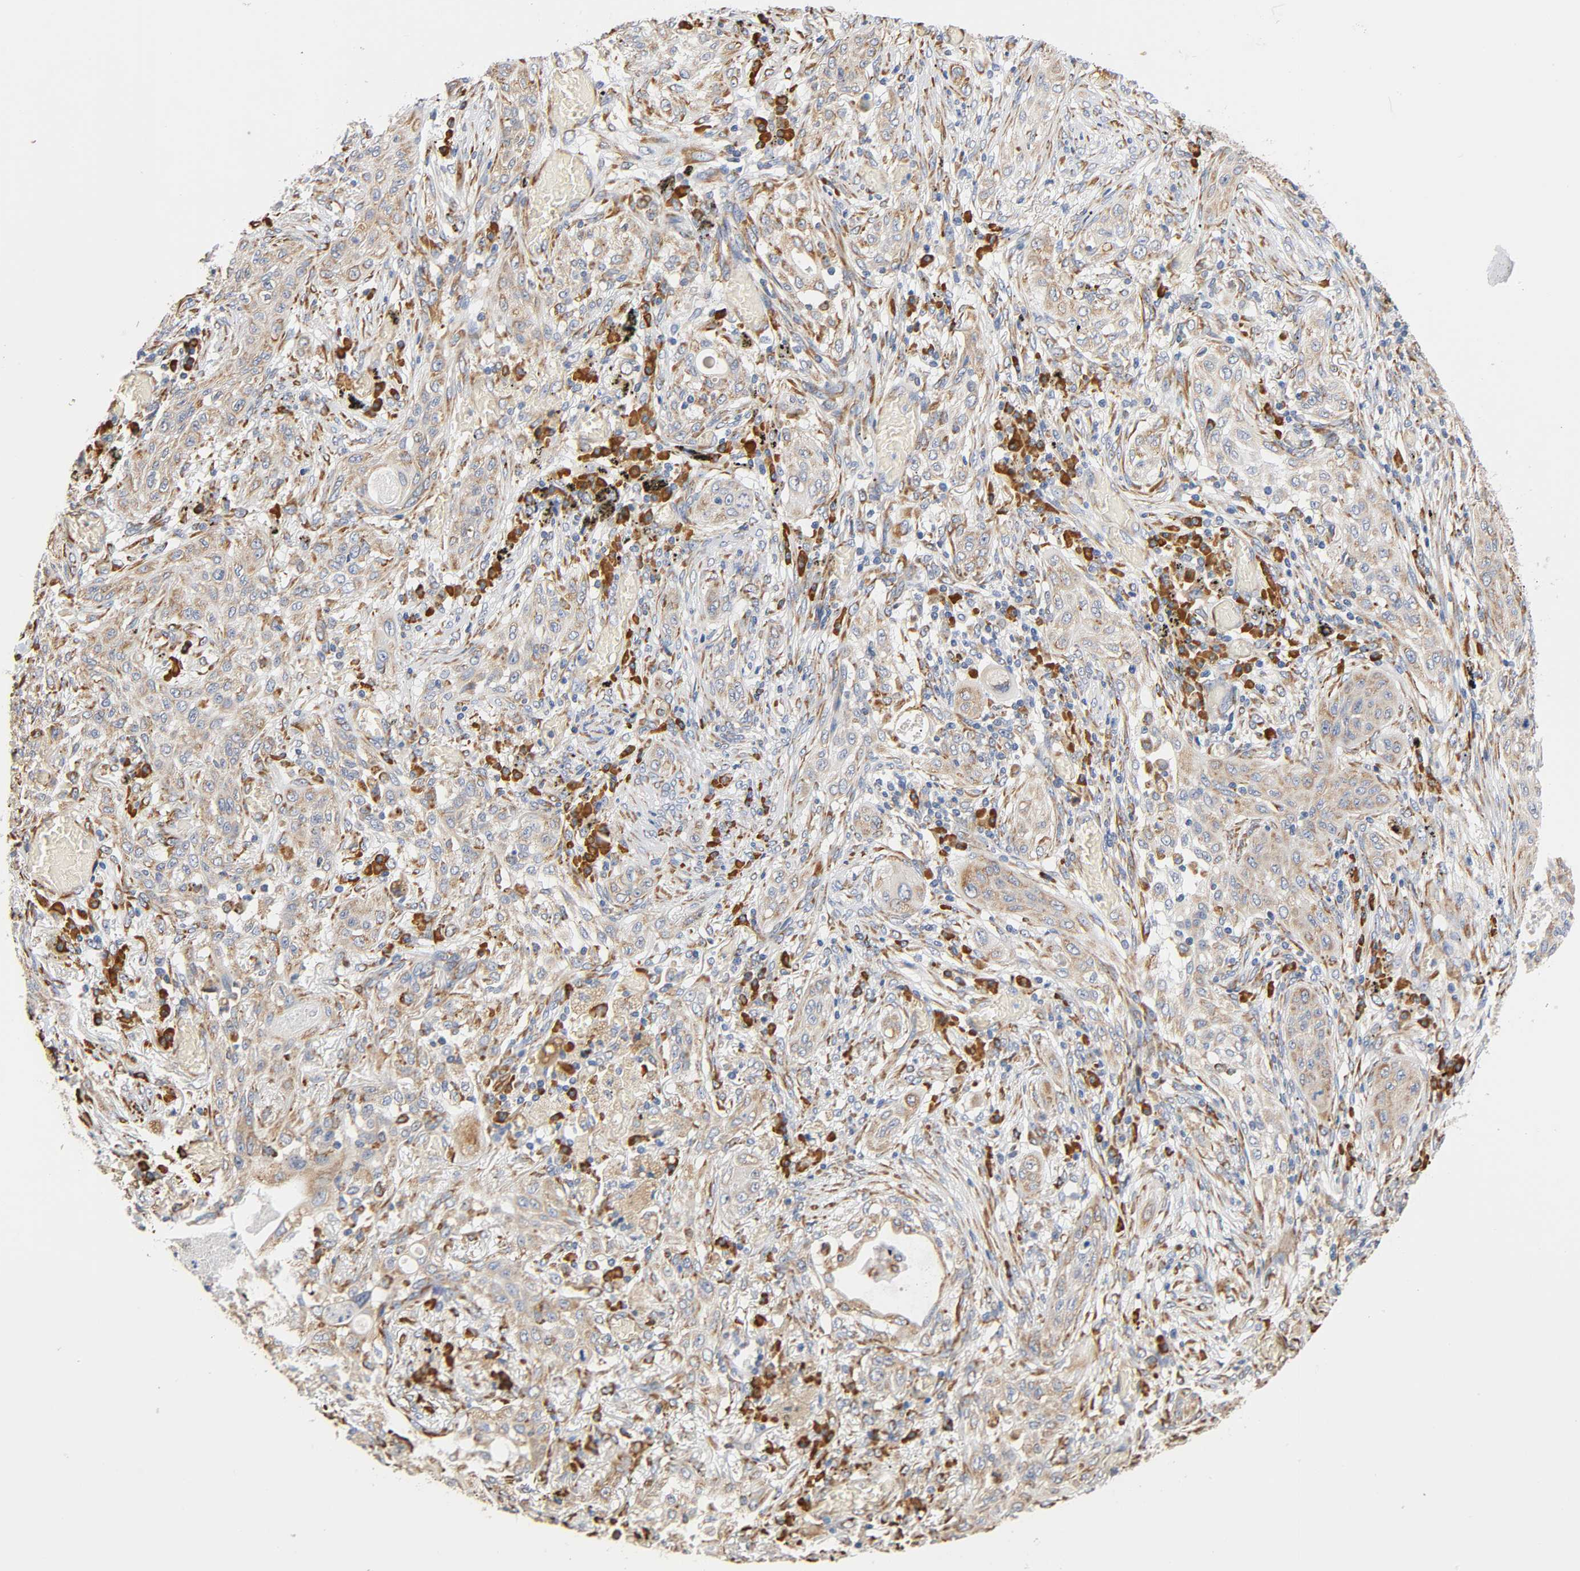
{"staining": {"intensity": "weak", "quantity": "25%-75%", "location": "cytoplasmic/membranous"}, "tissue": "lung cancer", "cell_type": "Tumor cells", "image_type": "cancer", "snomed": [{"axis": "morphology", "description": "Squamous cell carcinoma, NOS"}, {"axis": "topography", "description": "Lung"}], "caption": "This is a histology image of immunohistochemistry (IHC) staining of lung squamous cell carcinoma, which shows weak expression in the cytoplasmic/membranous of tumor cells.", "gene": "UCKL1", "patient": {"sex": "female", "age": 47}}